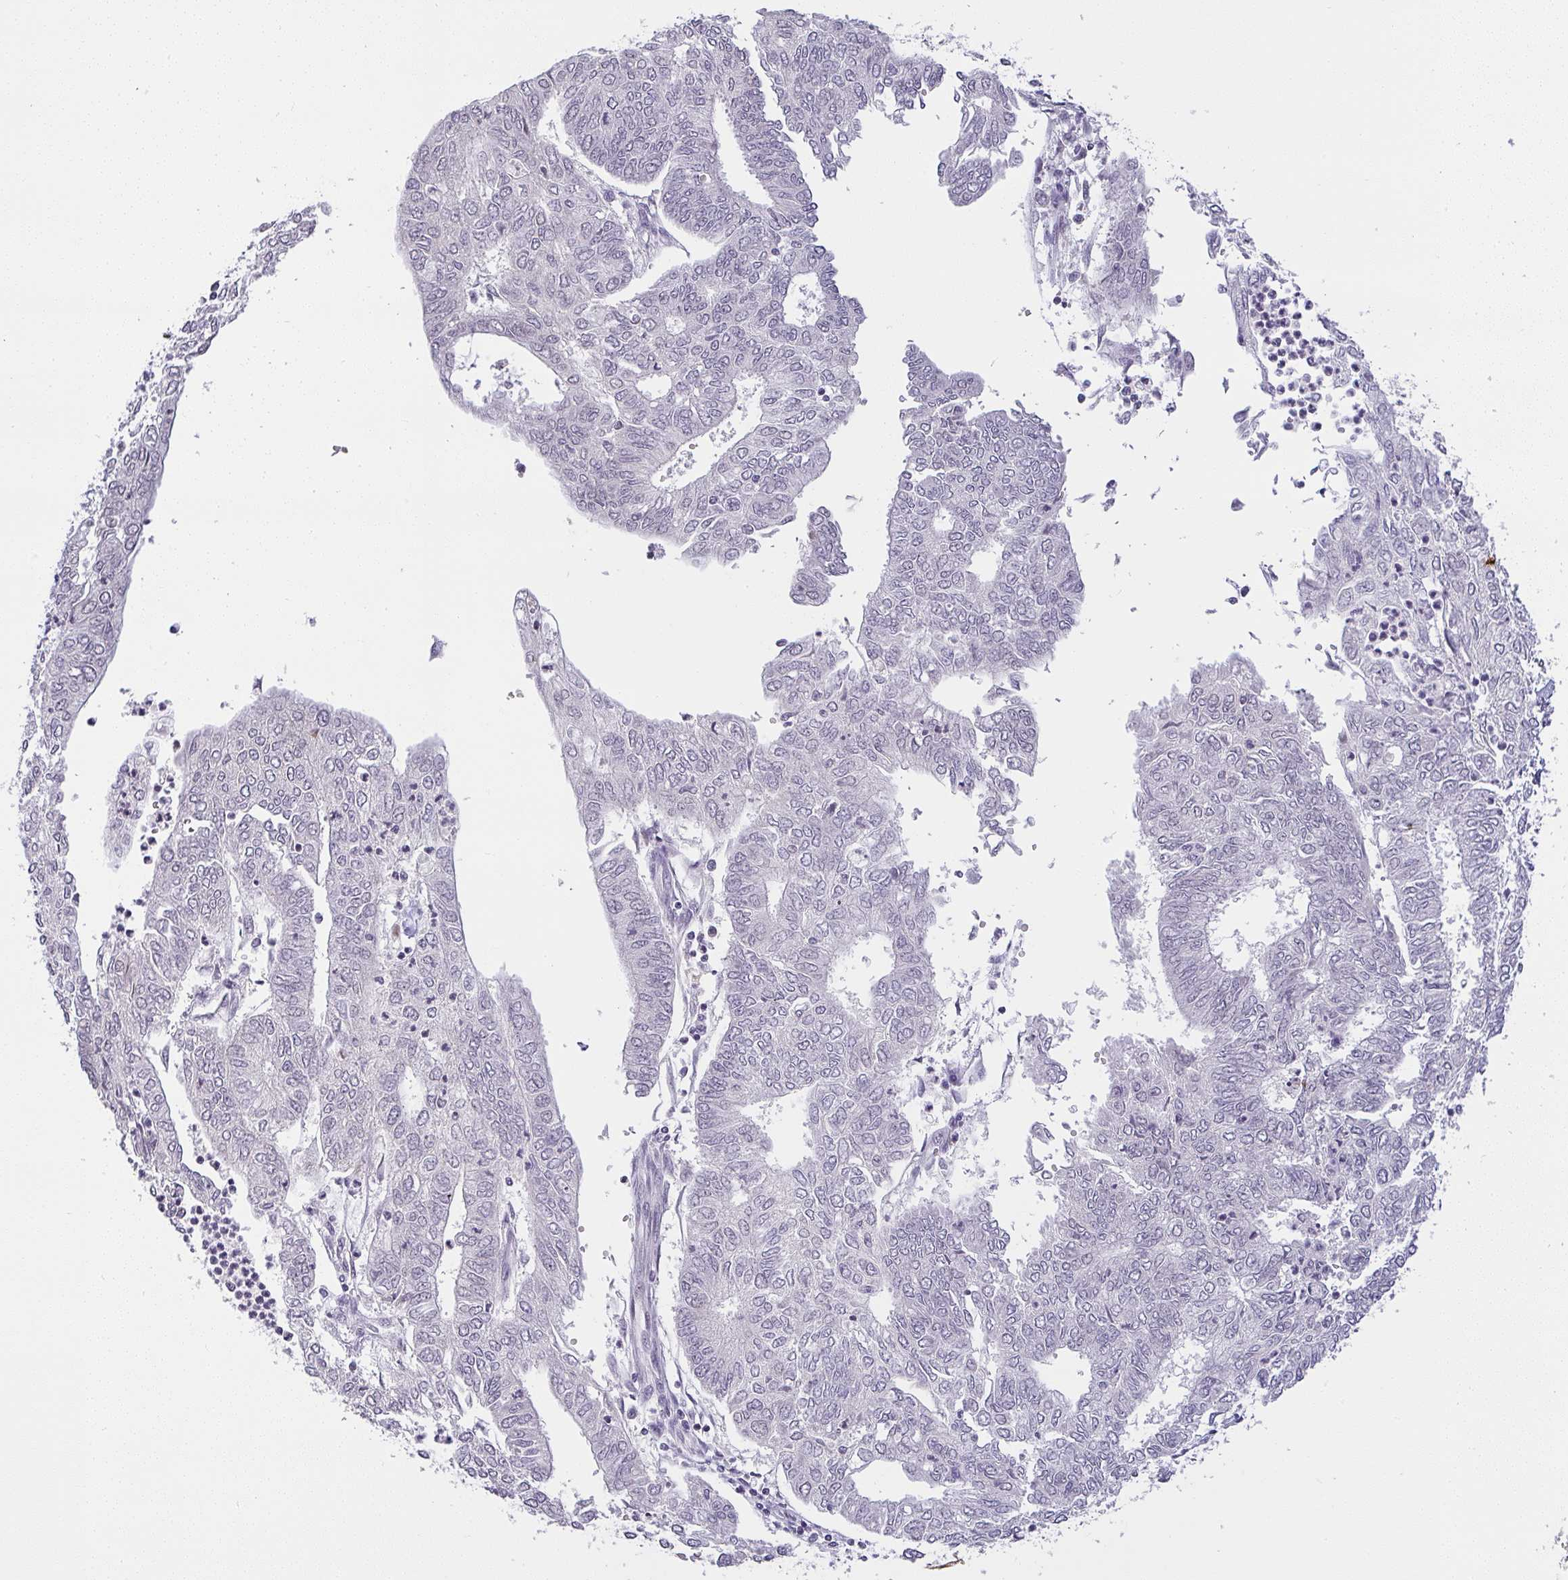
{"staining": {"intensity": "negative", "quantity": "none", "location": "none"}, "tissue": "endometrial cancer", "cell_type": "Tumor cells", "image_type": "cancer", "snomed": [{"axis": "morphology", "description": "Adenocarcinoma, NOS"}, {"axis": "topography", "description": "Endometrium"}], "caption": "Adenocarcinoma (endometrial) stained for a protein using immunohistochemistry (IHC) displays no expression tumor cells.", "gene": "CACNA1S", "patient": {"sex": "female", "age": 68}}